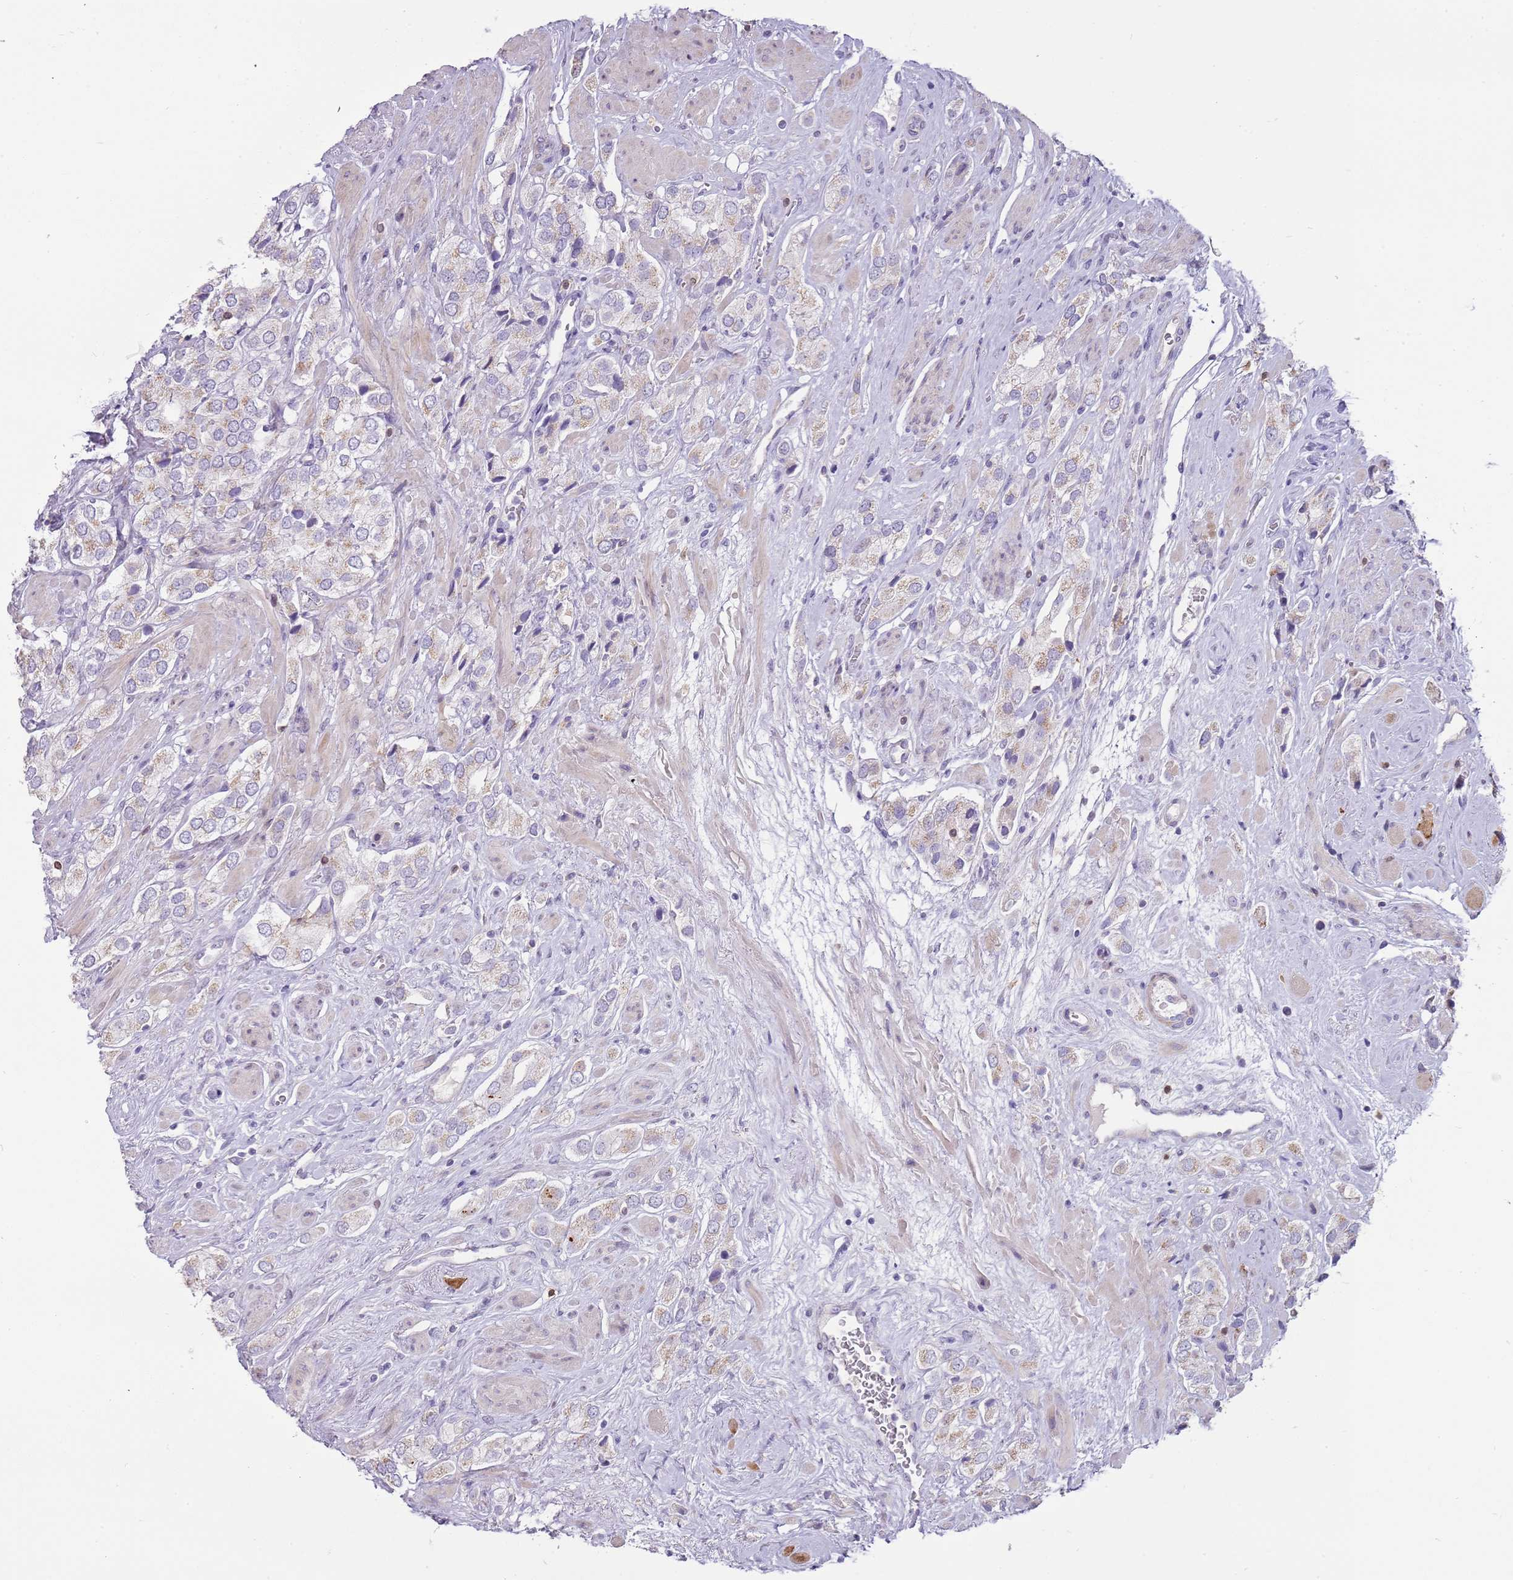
{"staining": {"intensity": "weak", "quantity": "25%-75%", "location": "cytoplasmic/membranous"}, "tissue": "prostate cancer", "cell_type": "Tumor cells", "image_type": "cancer", "snomed": [{"axis": "morphology", "description": "Adenocarcinoma, High grade"}, {"axis": "topography", "description": "Prostate and seminal vesicle, NOS"}], "caption": "A low amount of weak cytoplasmic/membranous expression is appreciated in about 25%-75% of tumor cells in high-grade adenocarcinoma (prostate) tissue.", "gene": "DIPK1C", "patient": {"sex": "male", "age": 64}}